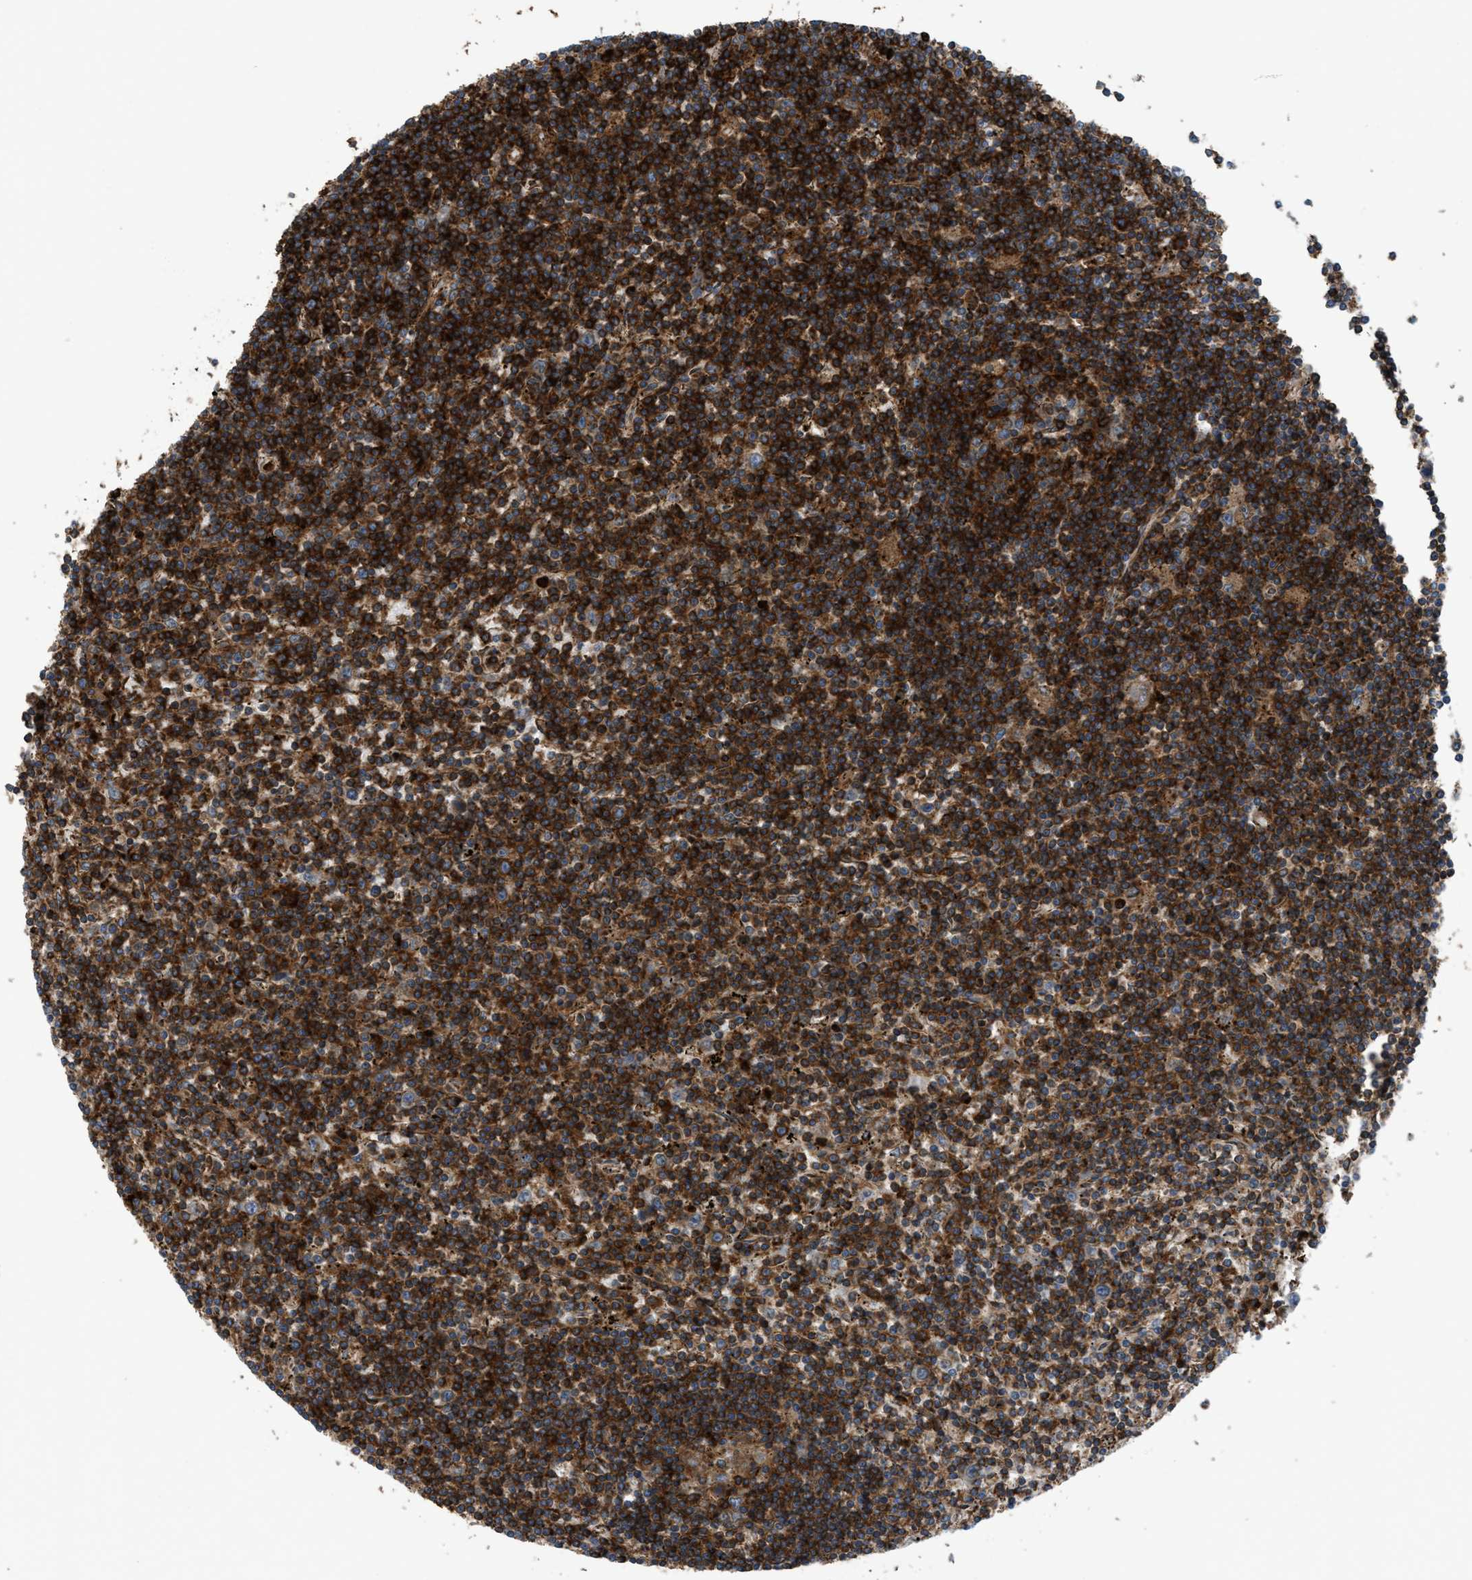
{"staining": {"intensity": "strong", "quantity": ">75%", "location": "cytoplasmic/membranous"}, "tissue": "lymphoma", "cell_type": "Tumor cells", "image_type": "cancer", "snomed": [{"axis": "morphology", "description": "Malignant lymphoma, non-Hodgkin's type, Low grade"}, {"axis": "topography", "description": "Spleen"}], "caption": "Low-grade malignant lymphoma, non-Hodgkin's type was stained to show a protein in brown. There is high levels of strong cytoplasmic/membranous staining in approximately >75% of tumor cells.", "gene": "EGLN1", "patient": {"sex": "male", "age": 76}}